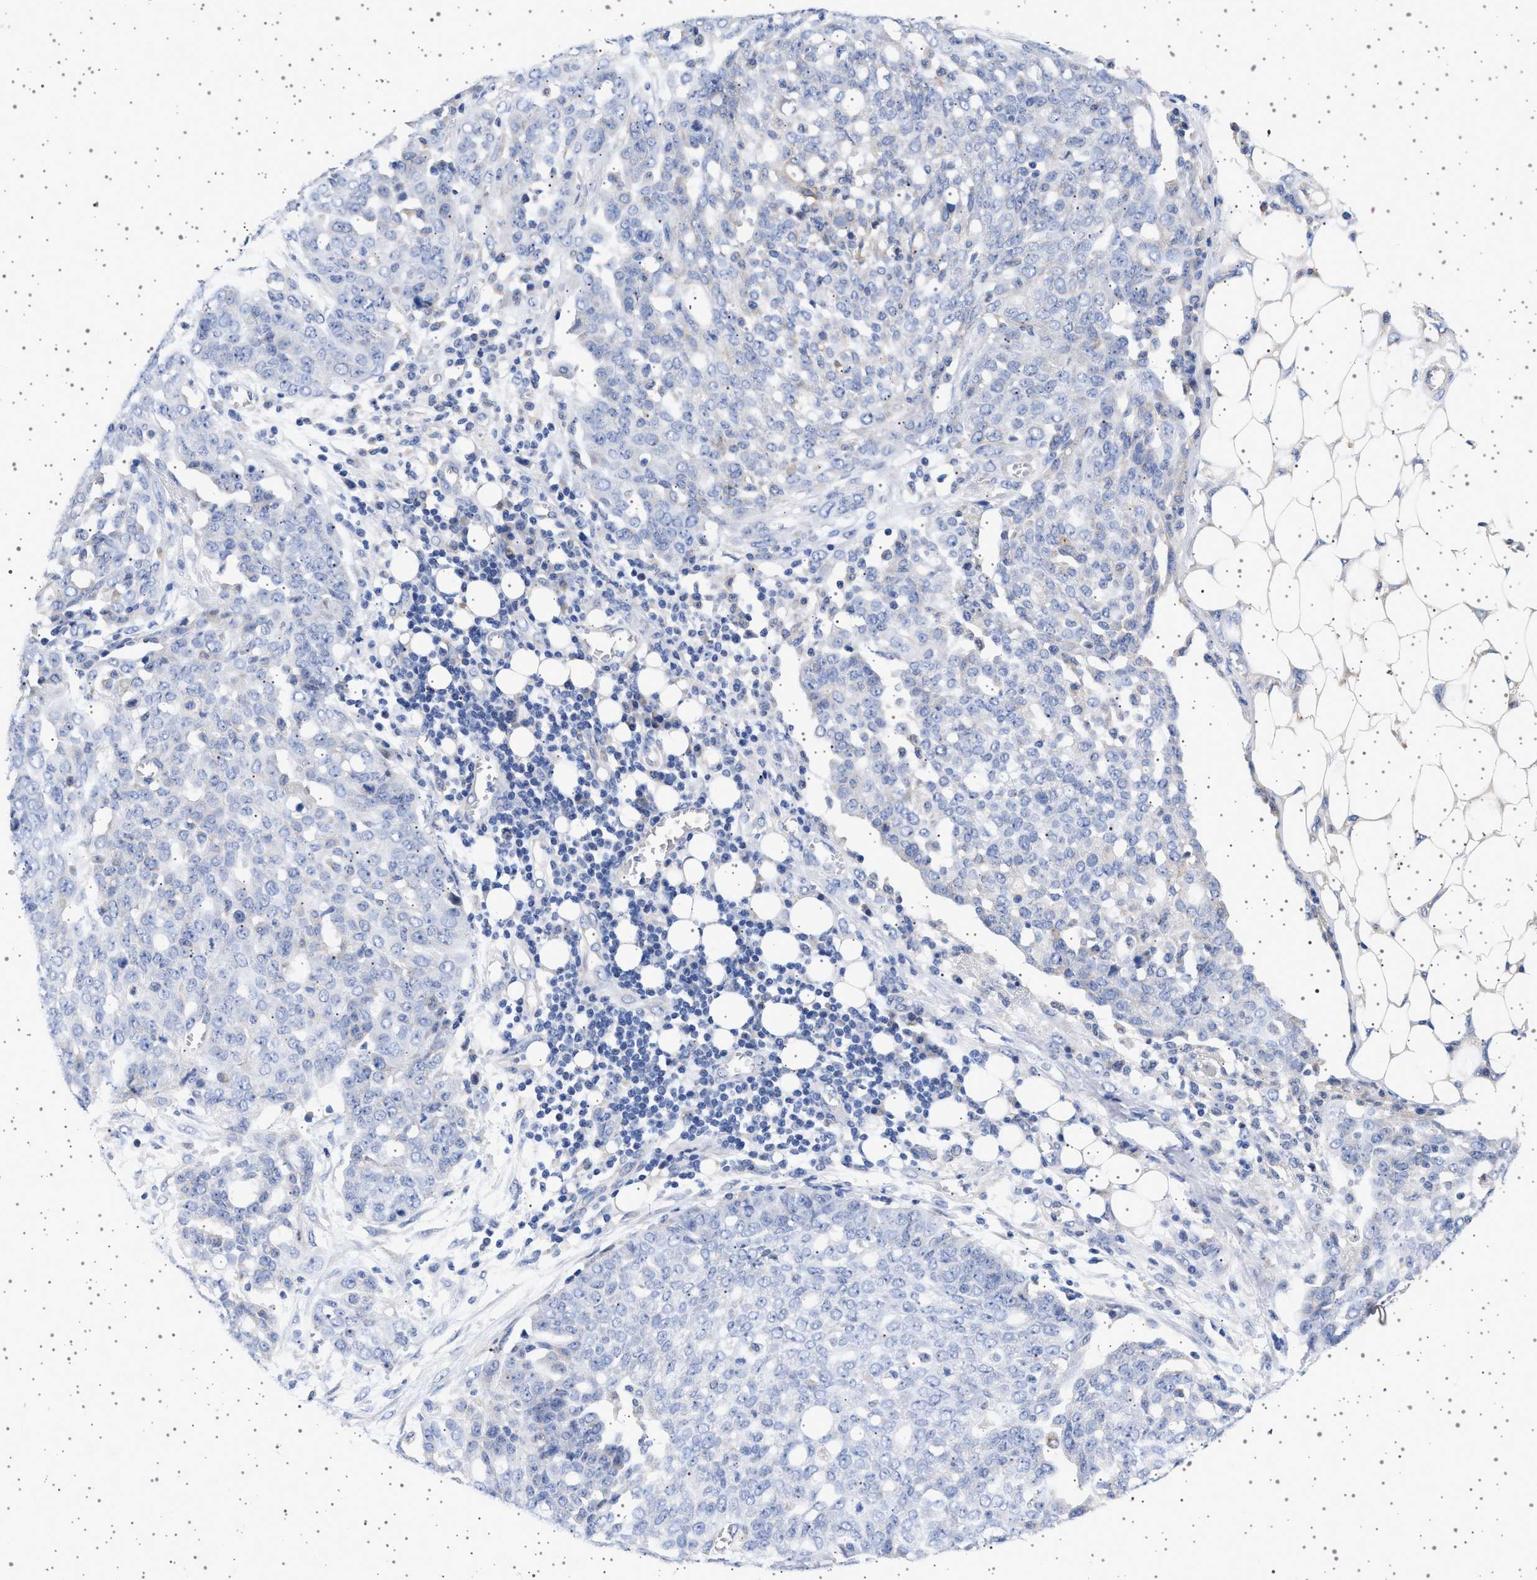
{"staining": {"intensity": "negative", "quantity": "none", "location": "none"}, "tissue": "ovarian cancer", "cell_type": "Tumor cells", "image_type": "cancer", "snomed": [{"axis": "morphology", "description": "Cystadenocarcinoma, serous, NOS"}, {"axis": "topography", "description": "Soft tissue"}, {"axis": "topography", "description": "Ovary"}], "caption": "Immunohistochemistry (IHC) photomicrograph of ovarian cancer (serous cystadenocarcinoma) stained for a protein (brown), which displays no staining in tumor cells. (DAB (3,3'-diaminobenzidine) IHC with hematoxylin counter stain).", "gene": "TRMT10B", "patient": {"sex": "female", "age": 57}}